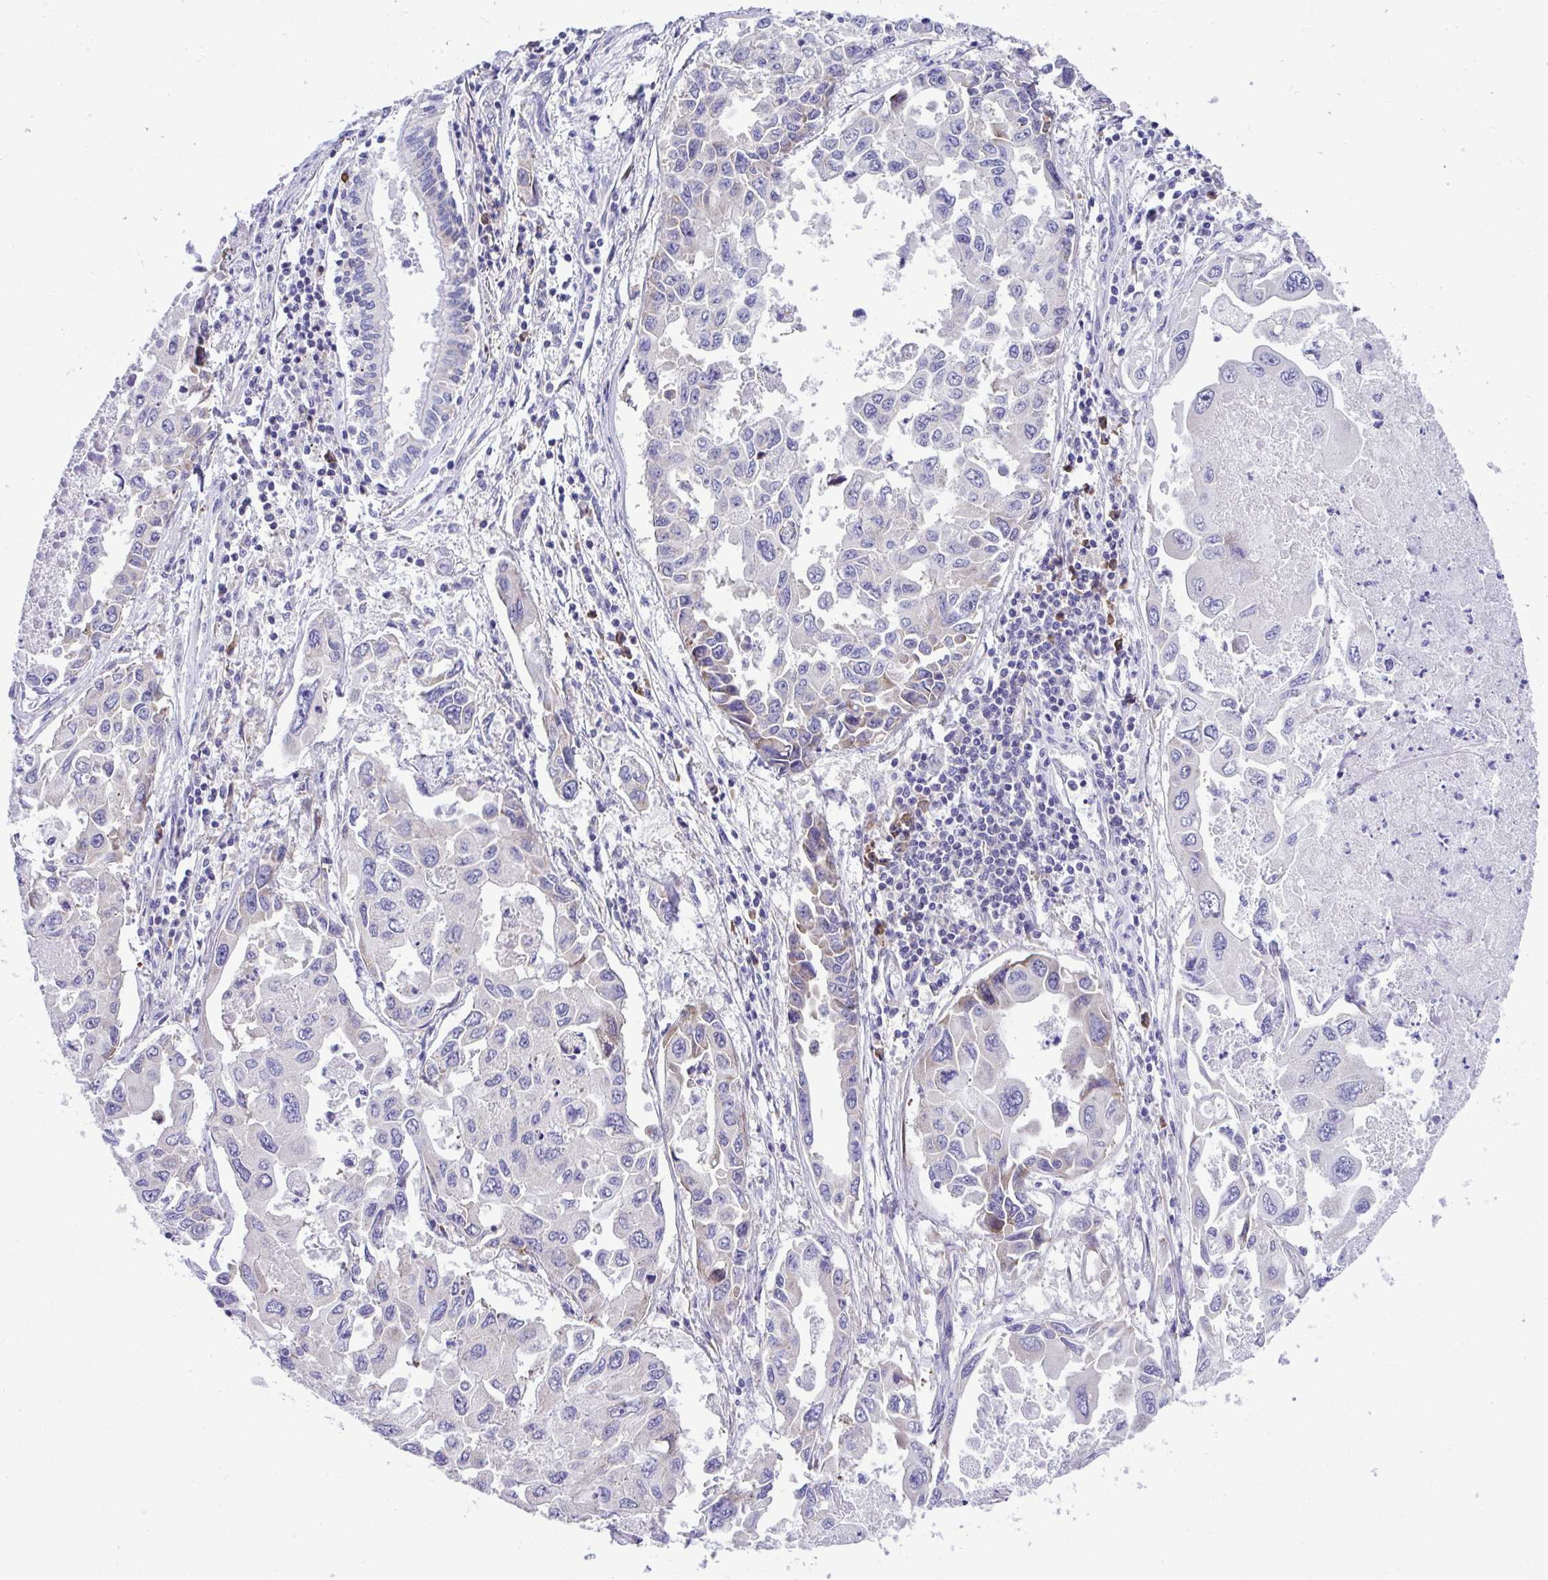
{"staining": {"intensity": "weak", "quantity": "<25%", "location": "cytoplasmic/membranous"}, "tissue": "lung cancer", "cell_type": "Tumor cells", "image_type": "cancer", "snomed": [{"axis": "morphology", "description": "Adenocarcinoma, NOS"}, {"axis": "topography", "description": "Lung"}], "caption": "Tumor cells show no significant positivity in lung cancer.", "gene": "RPL7", "patient": {"sex": "male", "age": 64}}